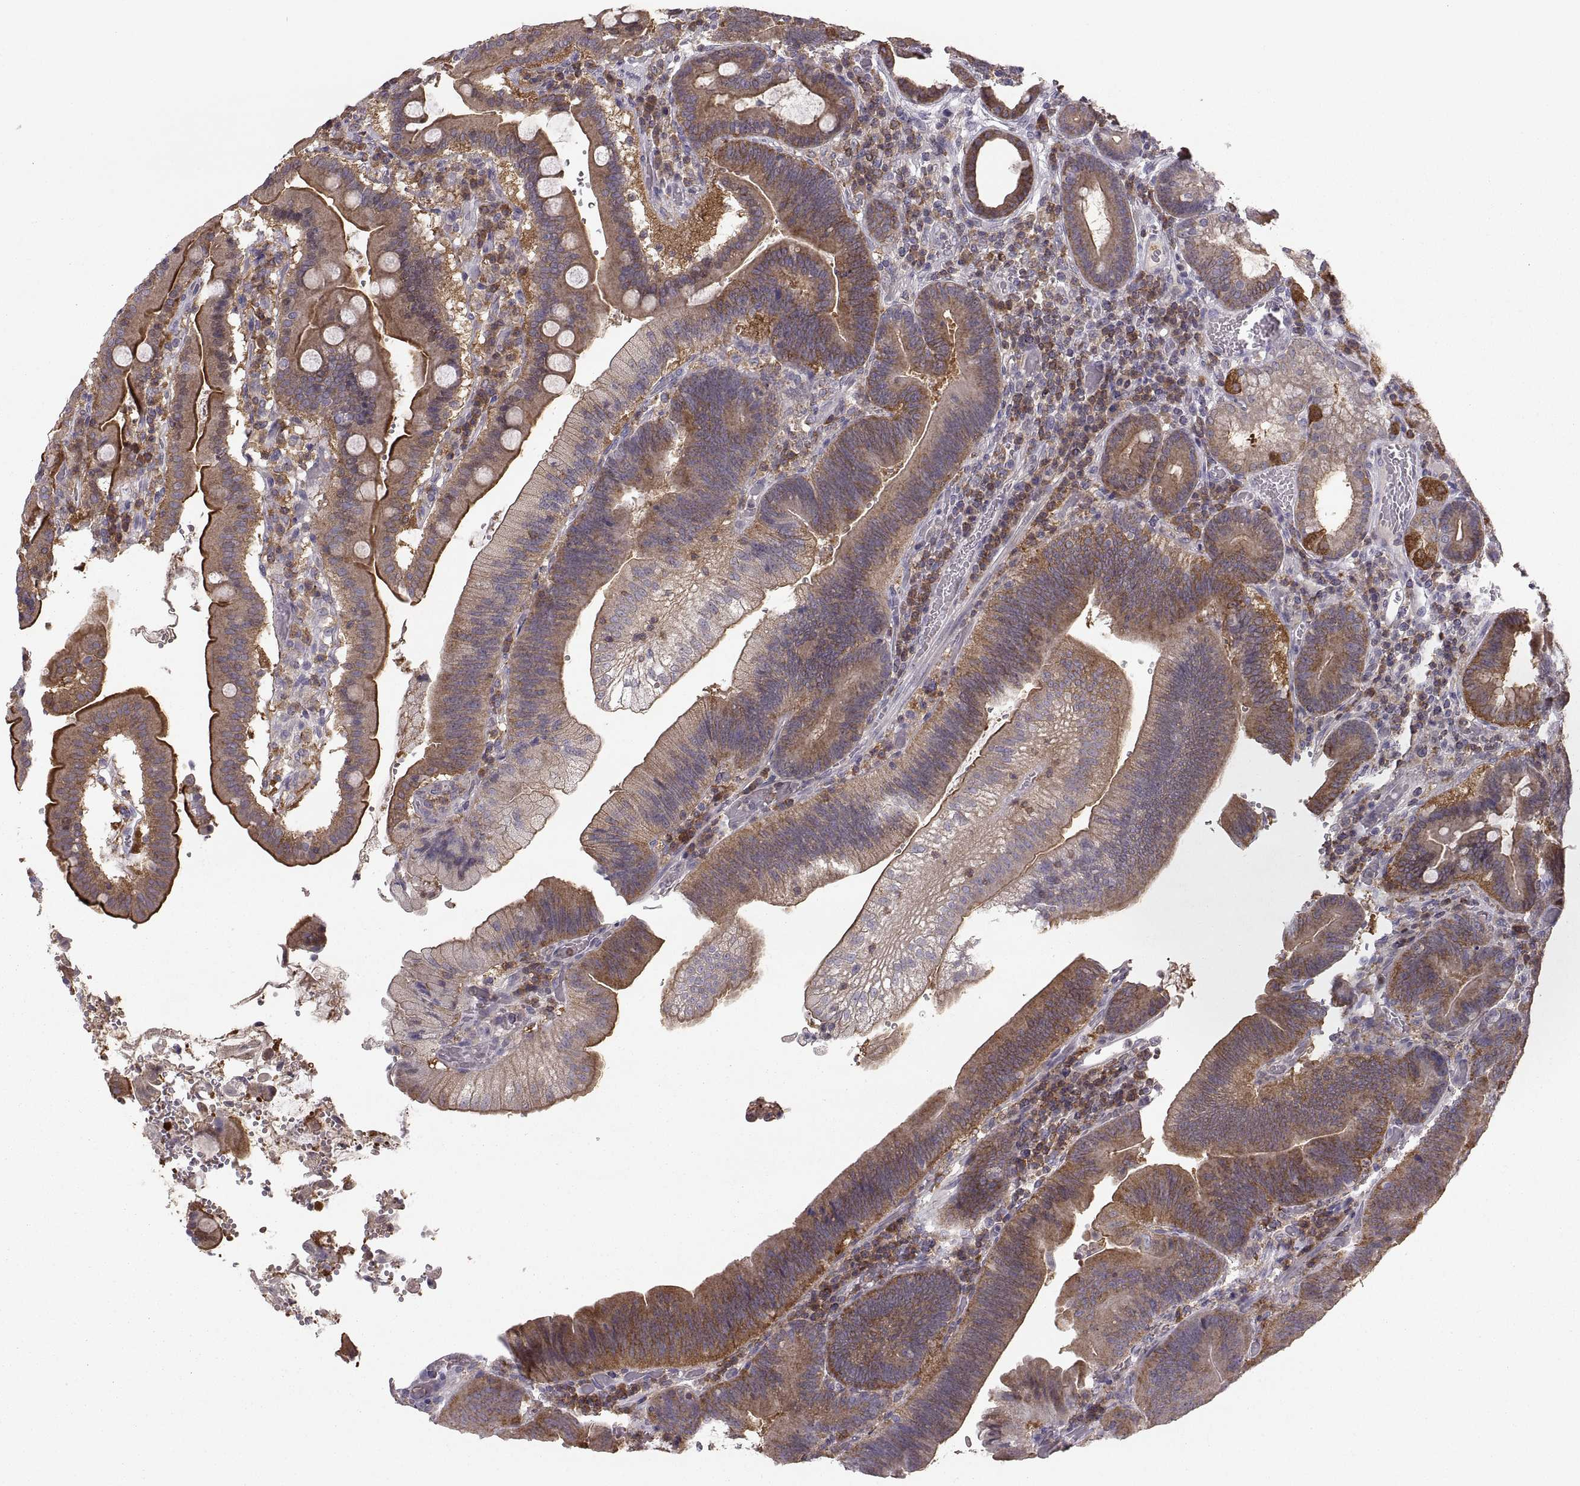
{"staining": {"intensity": "strong", "quantity": "25%-75%", "location": "cytoplasmic/membranous"}, "tissue": "duodenum", "cell_type": "Glandular cells", "image_type": "normal", "snomed": [{"axis": "morphology", "description": "Normal tissue, NOS"}, {"axis": "topography", "description": "Duodenum"}], "caption": "Unremarkable duodenum shows strong cytoplasmic/membranous expression in about 25%-75% of glandular cells, visualized by immunohistochemistry.", "gene": "EZR", "patient": {"sex": "female", "age": 62}}